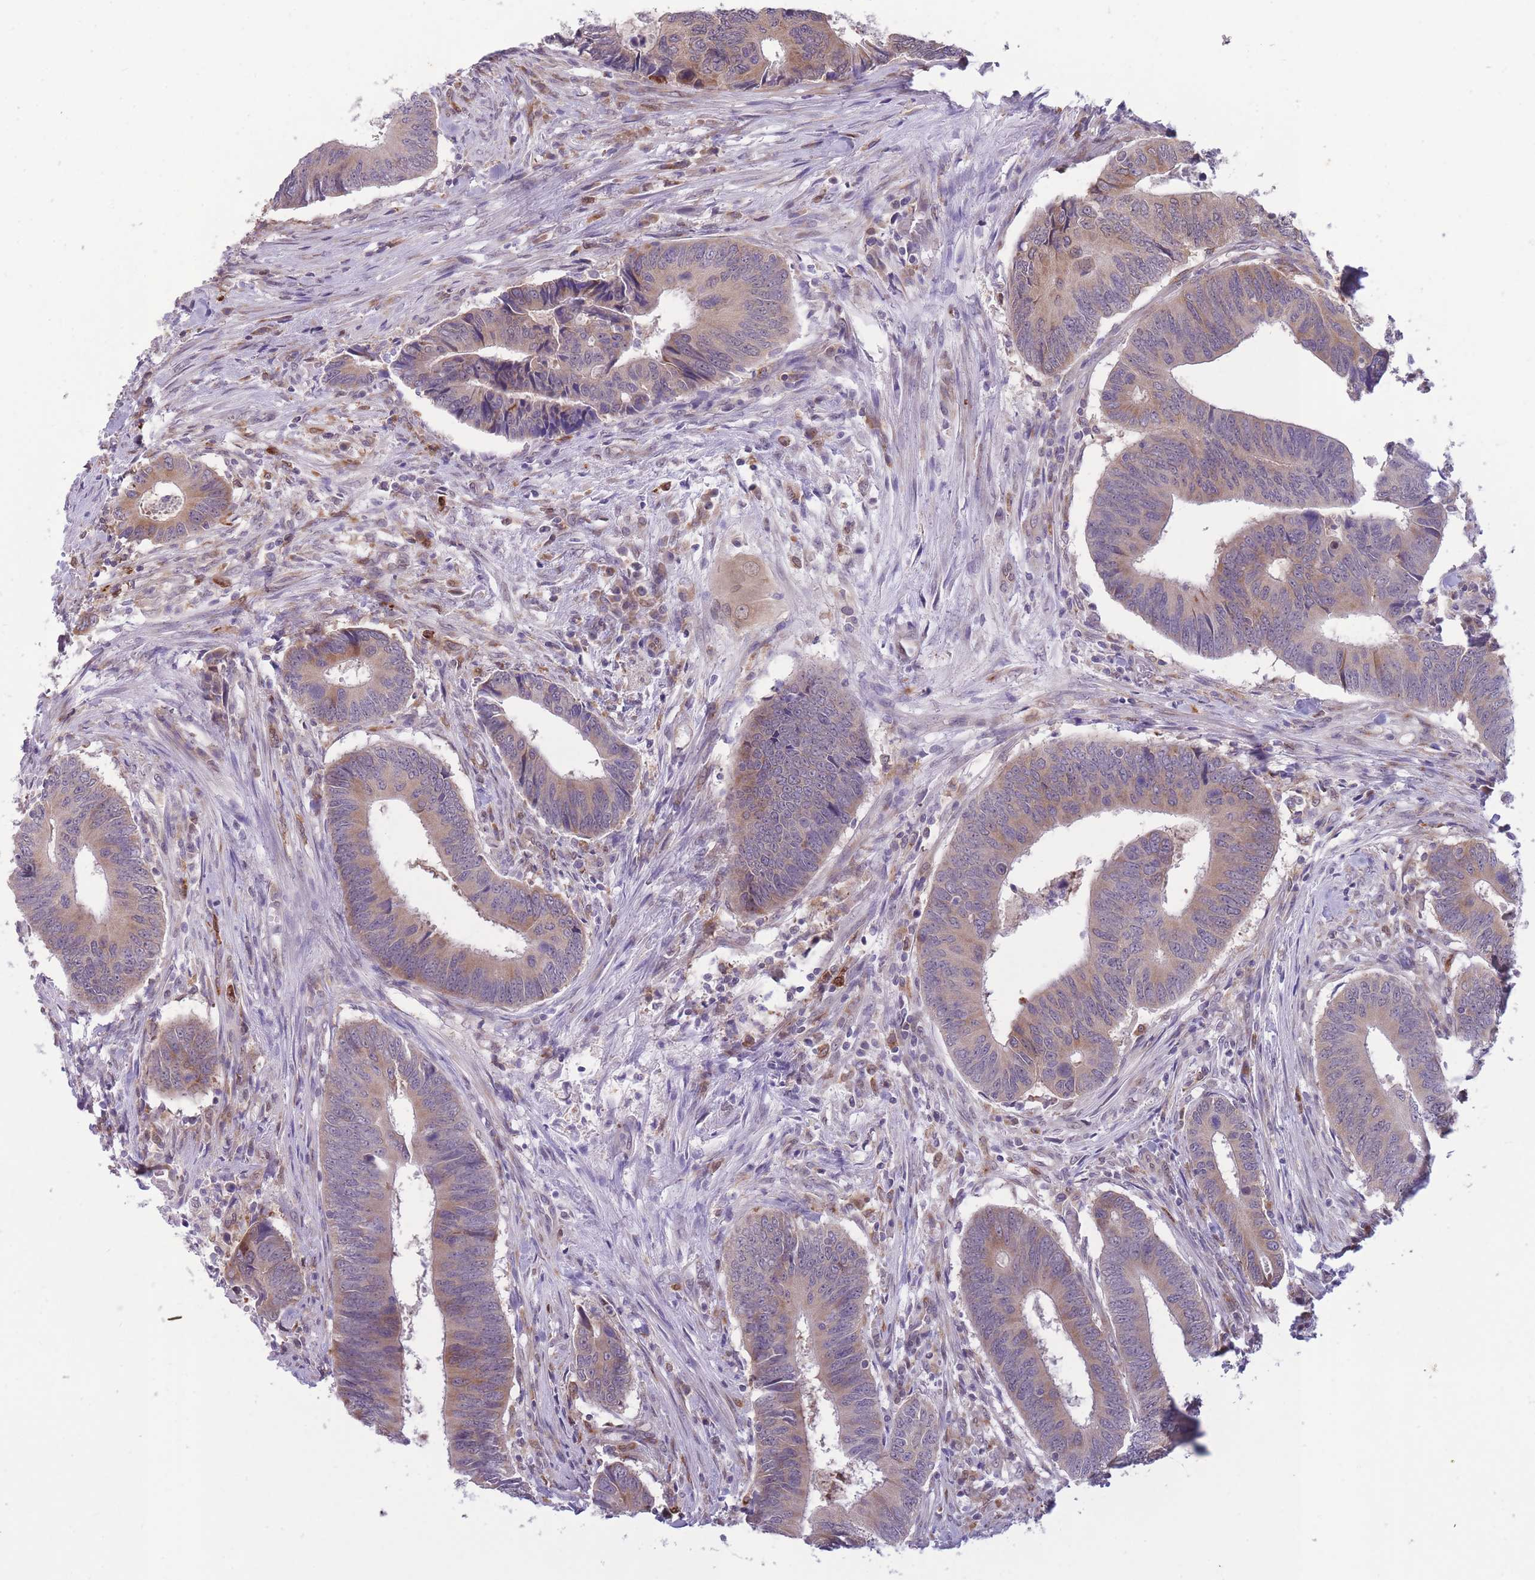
{"staining": {"intensity": "weak", "quantity": ">75%", "location": "cytoplasmic/membranous"}, "tissue": "colorectal cancer", "cell_type": "Tumor cells", "image_type": "cancer", "snomed": [{"axis": "morphology", "description": "Adenocarcinoma, NOS"}, {"axis": "topography", "description": "Colon"}], "caption": "DAB immunohistochemical staining of human colorectal cancer (adenocarcinoma) demonstrates weak cytoplasmic/membranous protein expression in about >75% of tumor cells.", "gene": "TMEM121", "patient": {"sex": "male", "age": 87}}